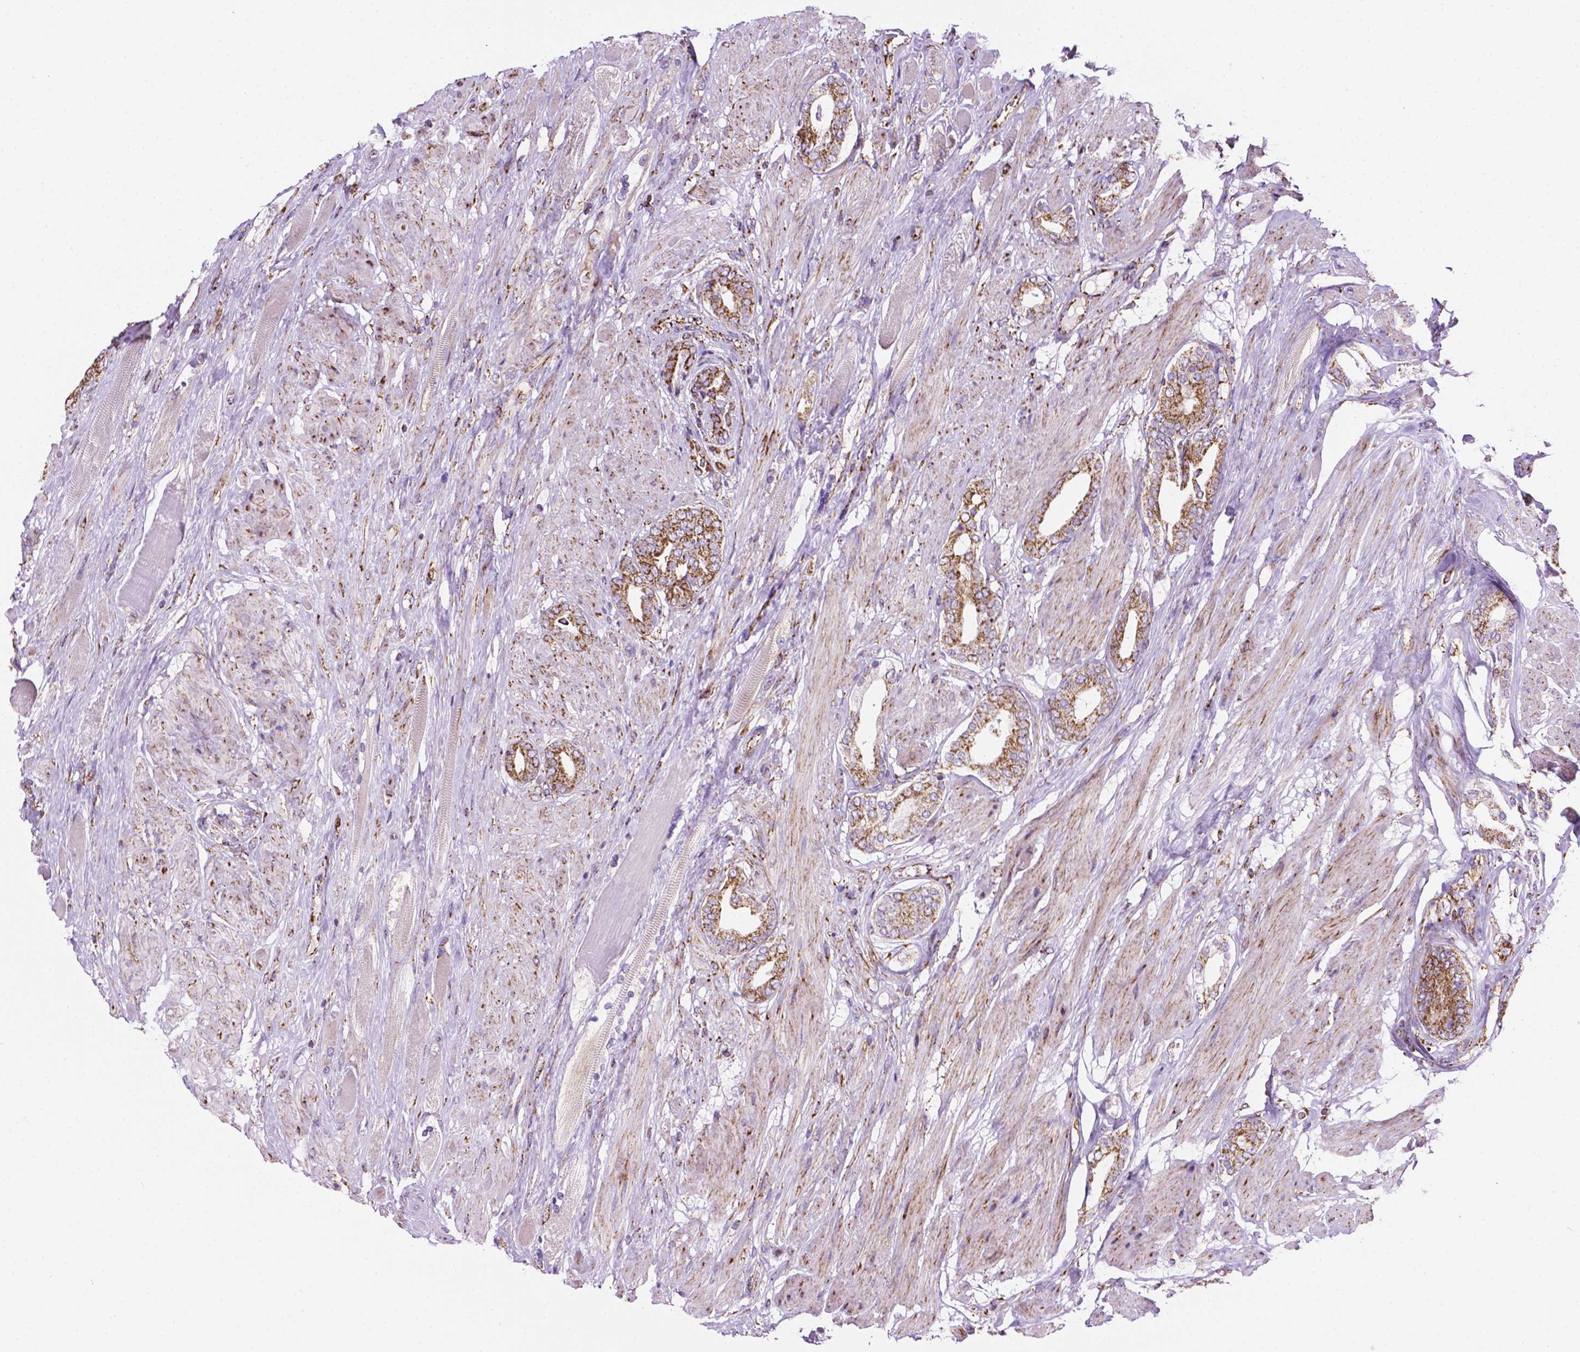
{"staining": {"intensity": "strong", "quantity": ">75%", "location": "cytoplasmic/membranous"}, "tissue": "prostate cancer", "cell_type": "Tumor cells", "image_type": "cancer", "snomed": [{"axis": "morphology", "description": "Adenocarcinoma, High grade"}, {"axis": "topography", "description": "Prostate"}], "caption": "Protein analysis of prostate cancer (adenocarcinoma (high-grade)) tissue shows strong cytoplasmic/membranous positivity in about >75% of tumor cells.", "gene": "RMDN3", "patient": {"sex": "male", "age": 56}}